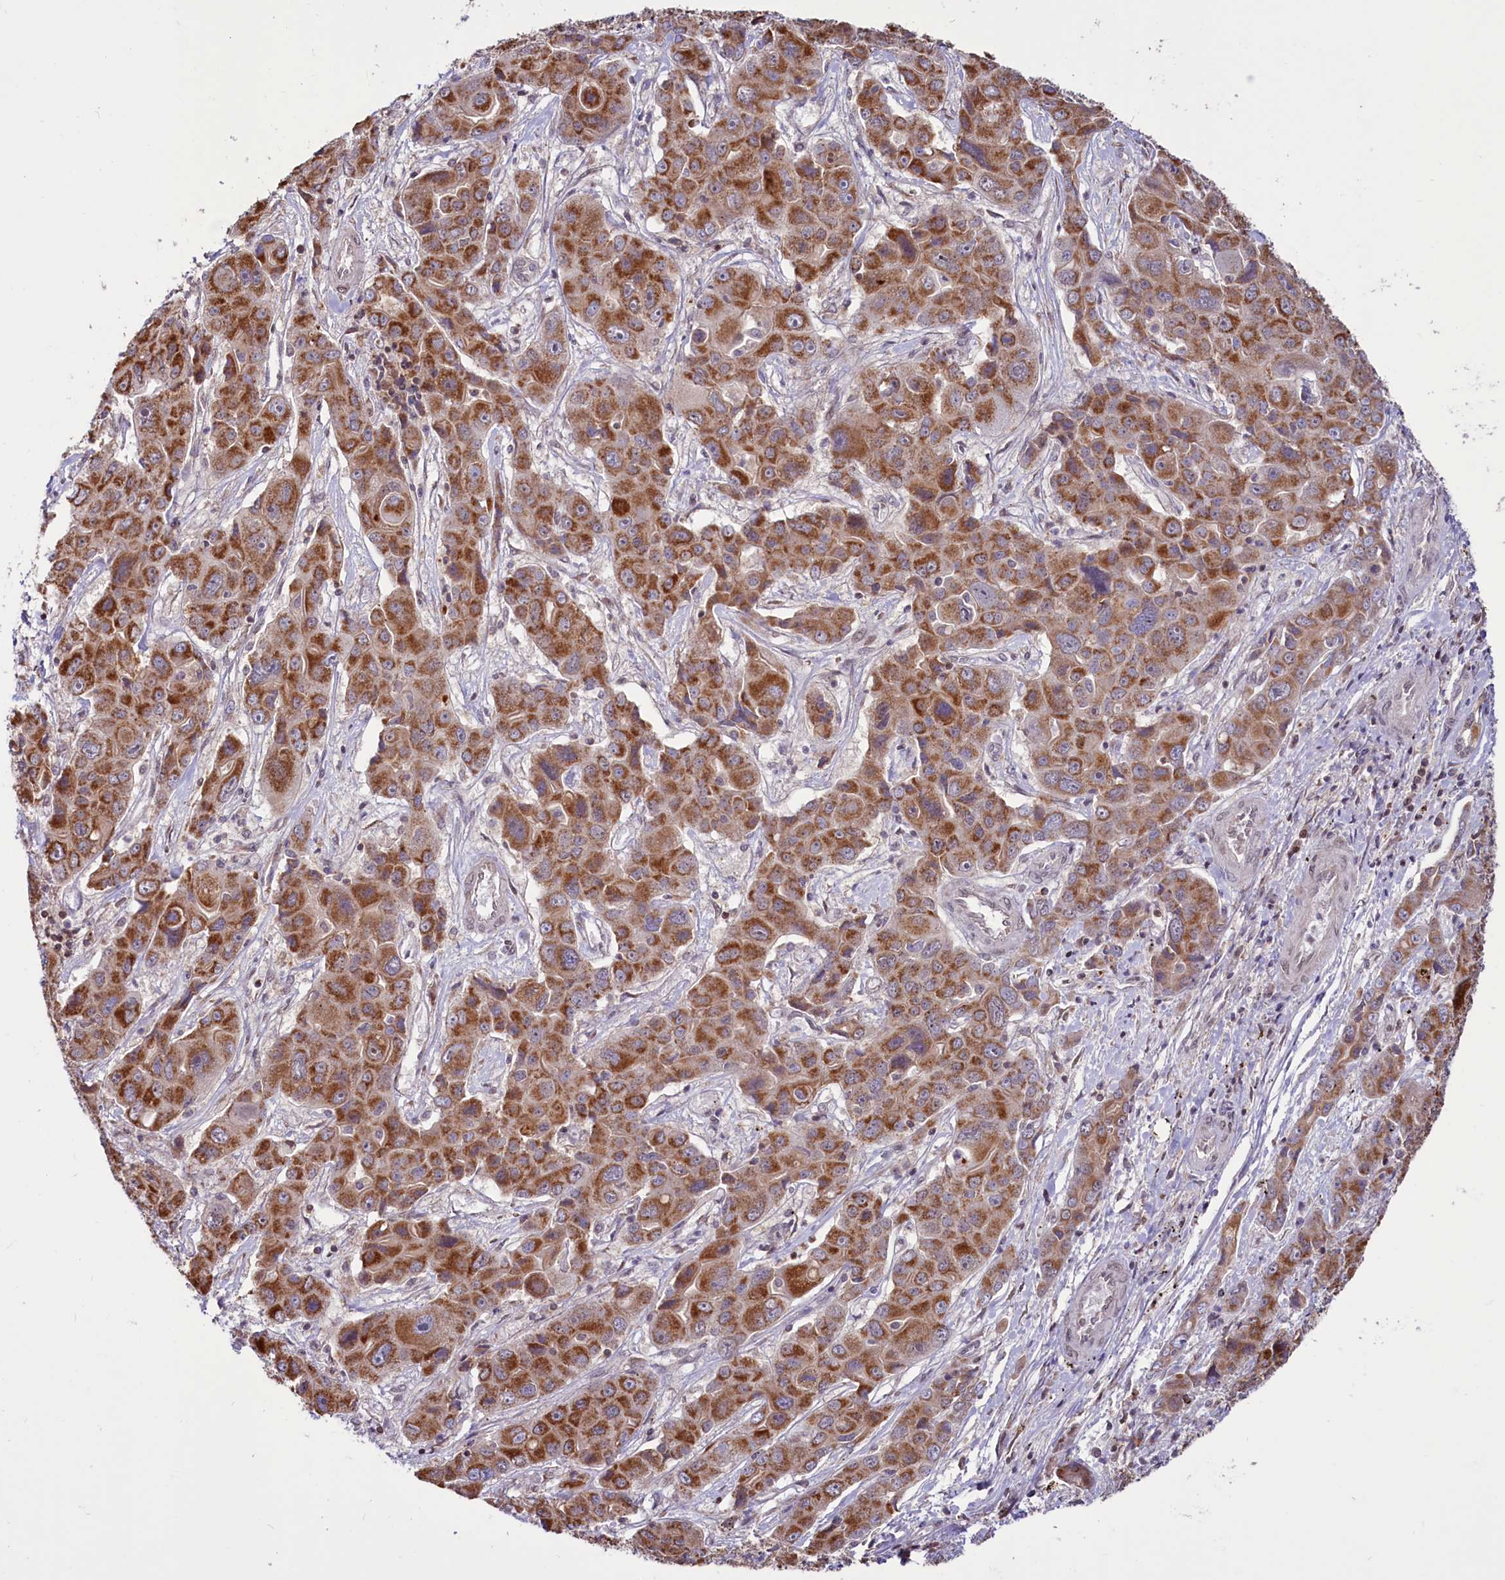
{"staining": {"intensity": "strong", "quantity": ">75%", "location": "cytoplasmic/membranous"}, "tissue": "liver cancer", "cell_type": "Tumor cells", "image_type": "cancer", "snomed": [{"axis": "morphology", "description": "Cholangiocarcinoma"}, {"axis": "topography", "description": "Liver"}], "caption": "Tumor cells exhibit high levels of strong cytoplasmic/membranous staining in approximately >75% of cells in liver cholangiocarcinoma.", "gene": "PHC3", "patient": {"sex": "male", "age": 67}}